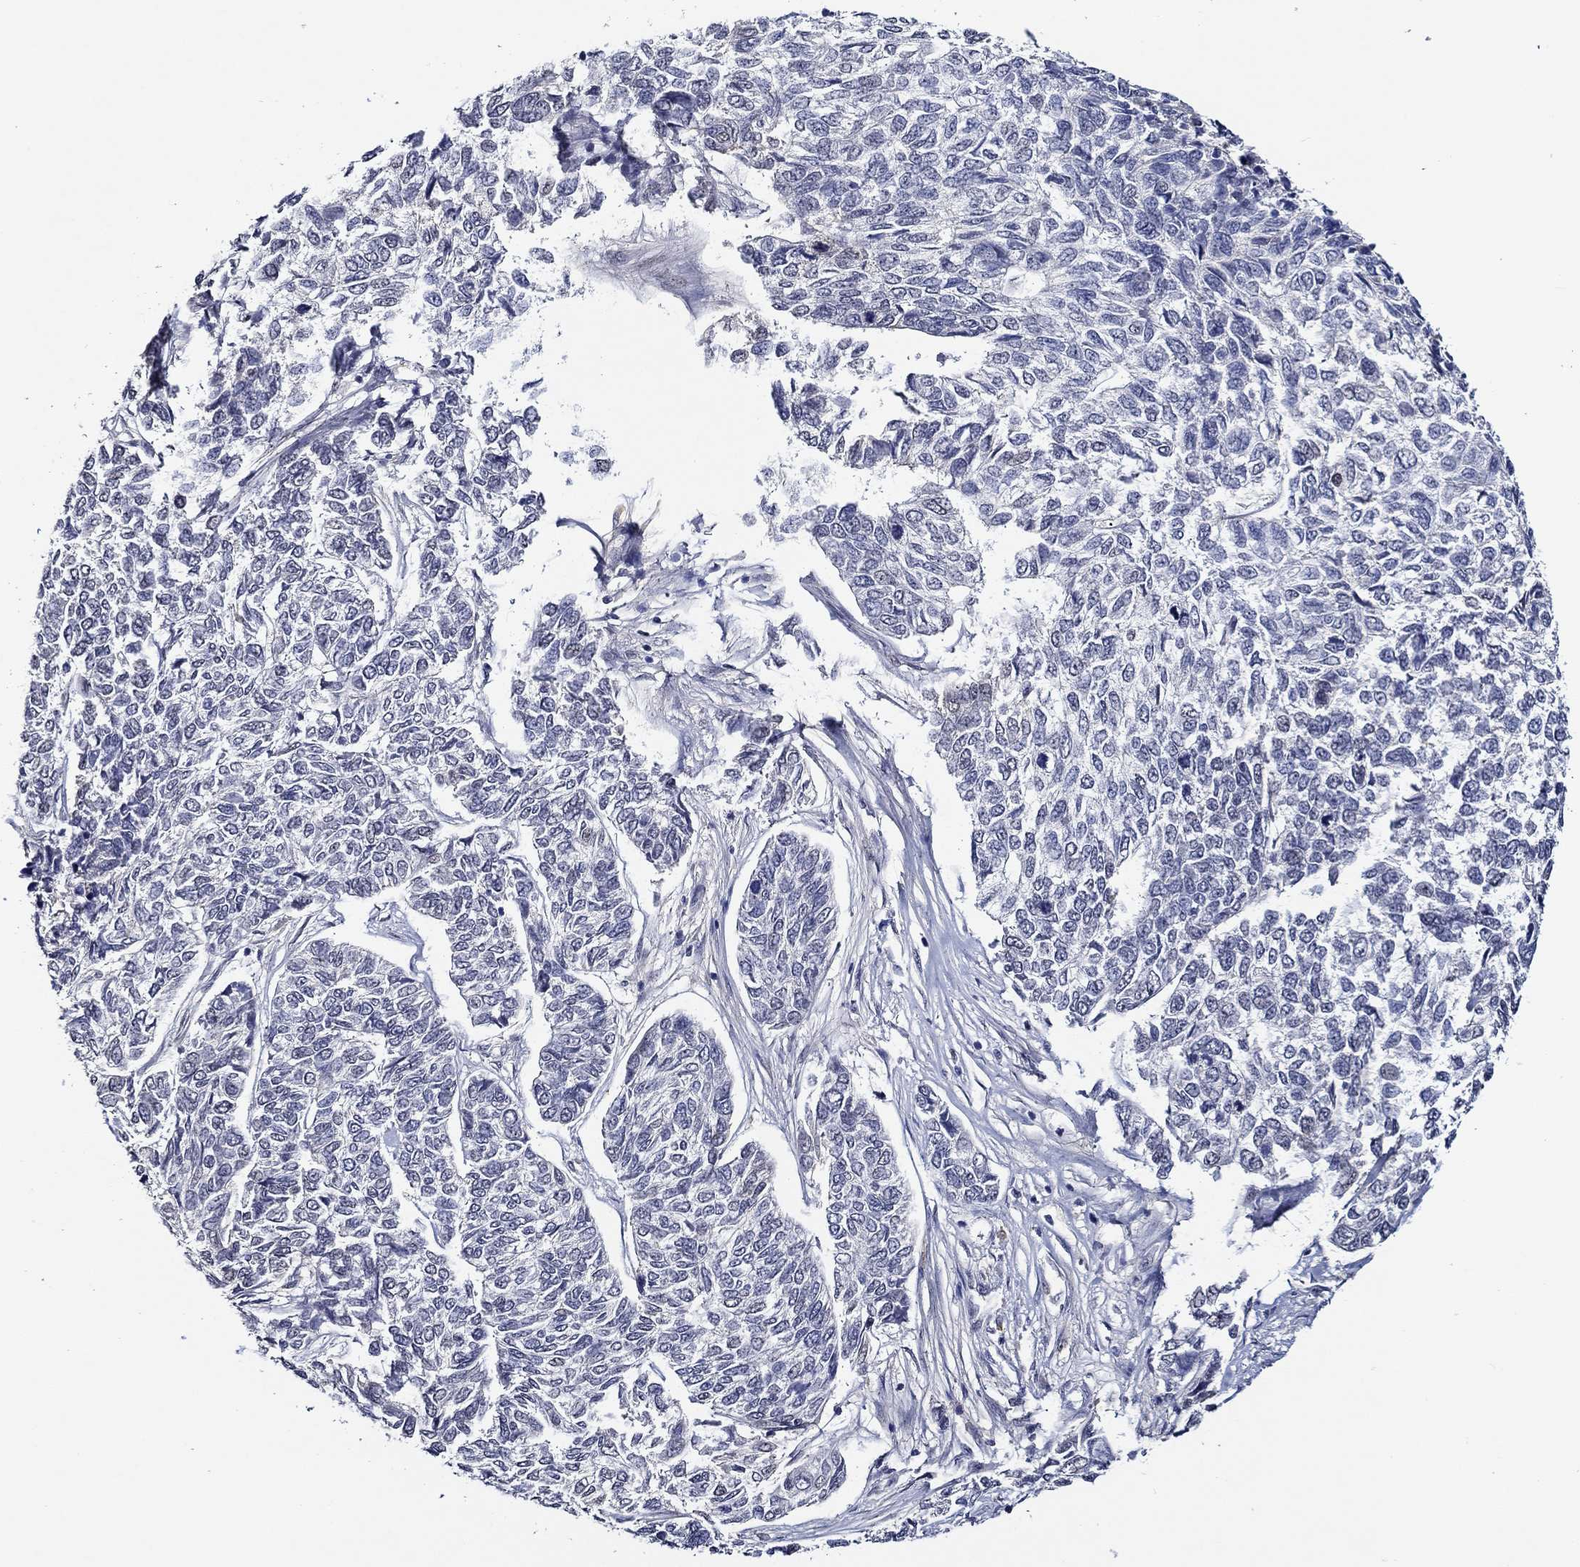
{"staining": {"intensity": "negative", "quantity": "none", "location": "none"}, "tissue": "skin cancer", "cell_type": "Tumor cells", "image_type": "cancer", "snomed": [{"axis": "morphology", "description": "Basal cell carcinoma"}, {"axis": "topography", "description": "Skin"}], "caption": "The IHC photomicrograph has no significant staining in tumor cells of skin cancer tissue.", "gene": "GATA2", "patient": {"sex": "female", "age": 65}}